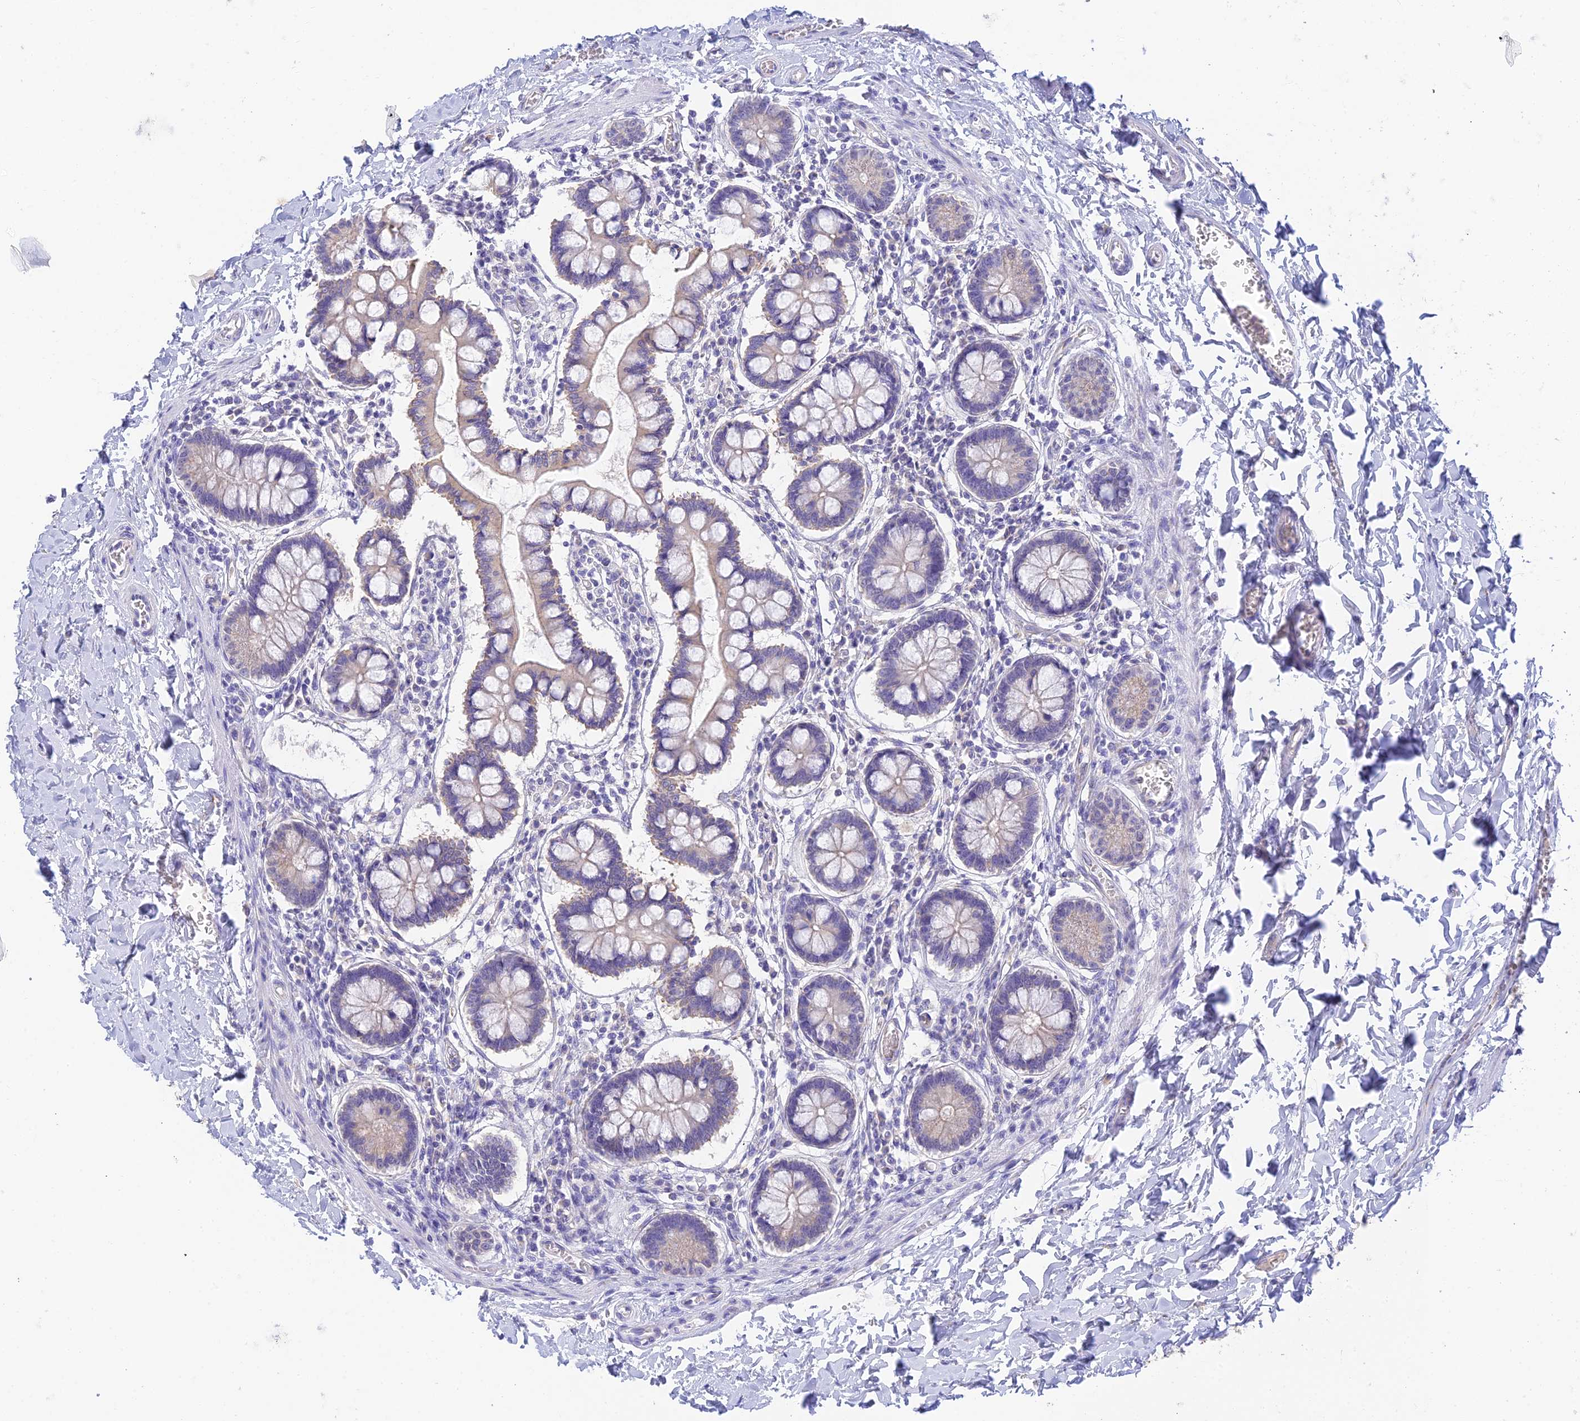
{"staining": {"intensity": "negative", "quantity": "none", "location": "none"}, "tissue": "small intestine", "cell_type": "Glandular cells", "image_type": "normal", "snomed": [{"axis": "morphology", "description": "Normal tissue, NOS"}, {"axis": "topography", "description": "Small intestine"}], "caption": "Glandular cells show no significant expression in normal small intestine. Brightfield microscopy of immunohistochemistry stained with DAB (3,3'-diaminobenzidine) (brown) and hematoxylin (blue), captured at high magnification.", "gene": "INTS13", "patient": {"sex": "male", "age": 52}}